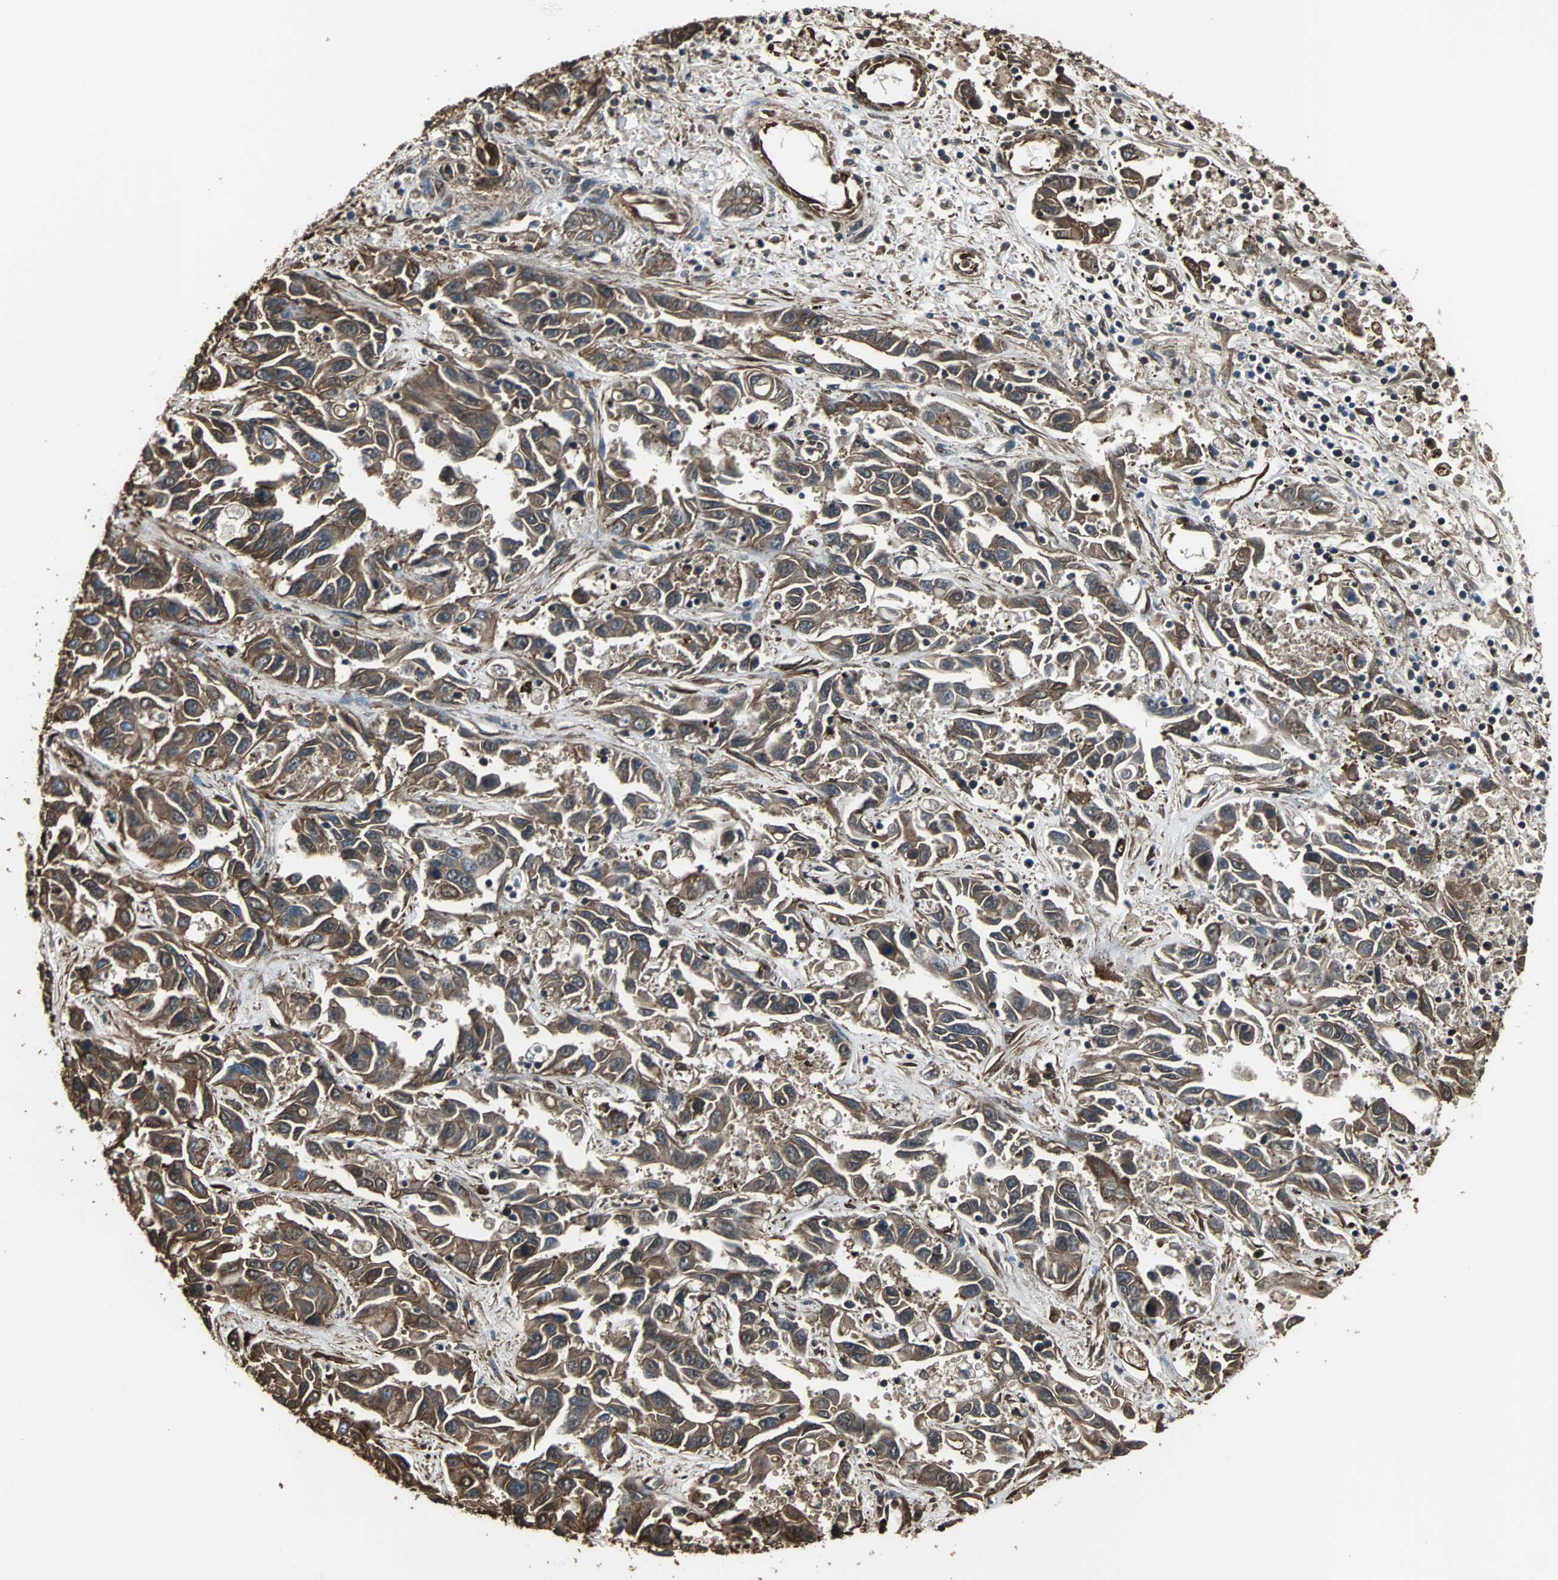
{"staining": {"intensity": "strong", "quantity": ">75%", "location": "cytoplasmic/membranous"}, "tissue": "liver cancer", "cell_type": "Tumor cells", "image_type": "cancer", "snomed": [{"axis": "morphology", "description": "Cholangiocarcinoma"}, {"axis": "topography", "description": "Liver"}], "caption": "Liver cholangiocarcinoma stained with a brown dye demonstrates strong cytoplasmic/membranous positive positivity in about >75% of tumor cells.", "gene": "ACTN1", "patient": {"sex": "female", "age": 52}}